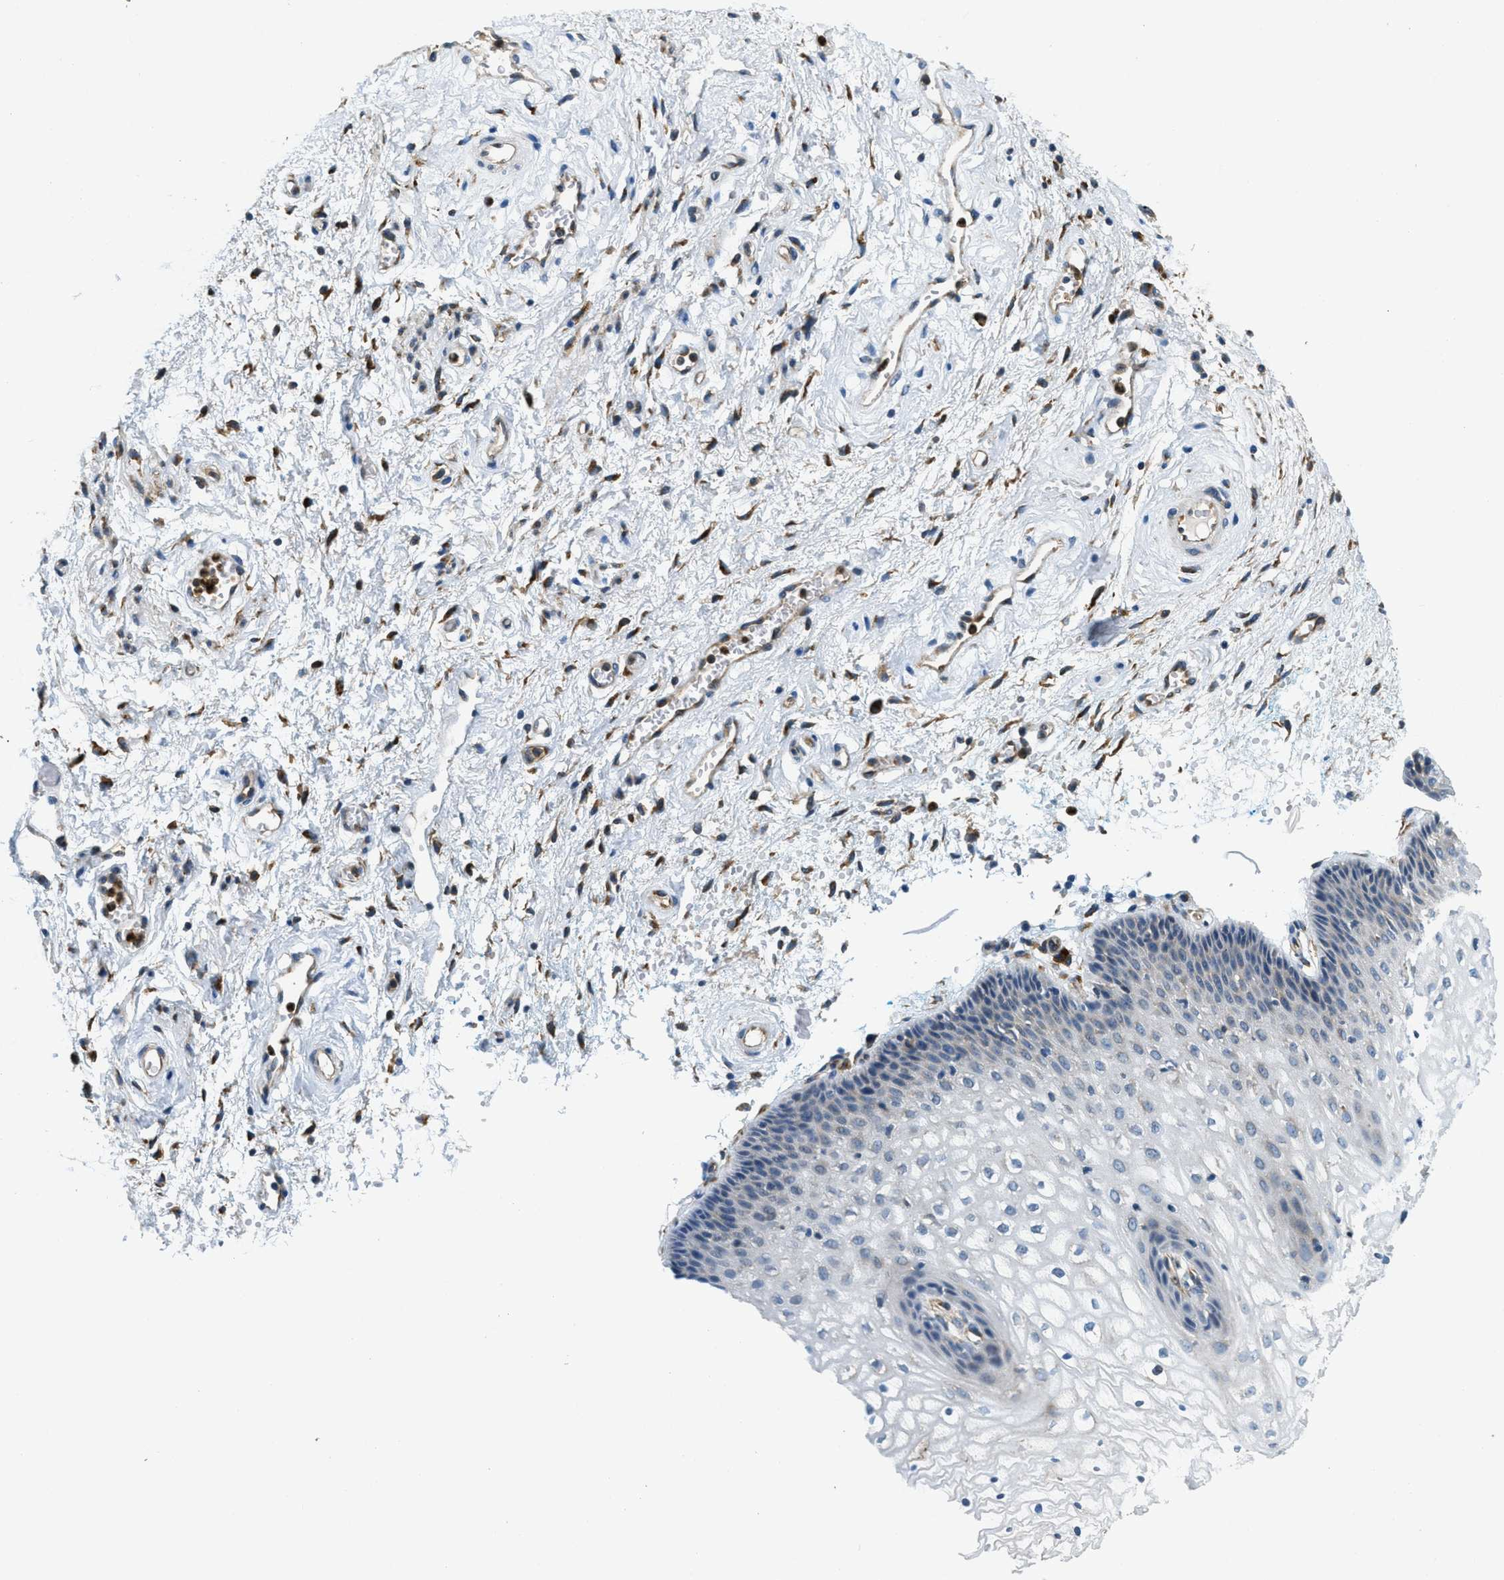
{"staining": {"intensity": "negative", "quantity": "none", "location": "none"}, "tissue": "vagina", "cell_type": "Squamous epithelial cells", "image_type": "normal", "snomed": [{"axis": "morphology", "description": "Normal tissue, NOS"}, {"axis": "topography", "description": "Vagina"}], "caption": "An IHC image of benign vagina is shown. There is no staining in squamous epithelial cells of vagina.", "gene": "GIMAP8", "patient": {"sex": "female", "age": 34}}